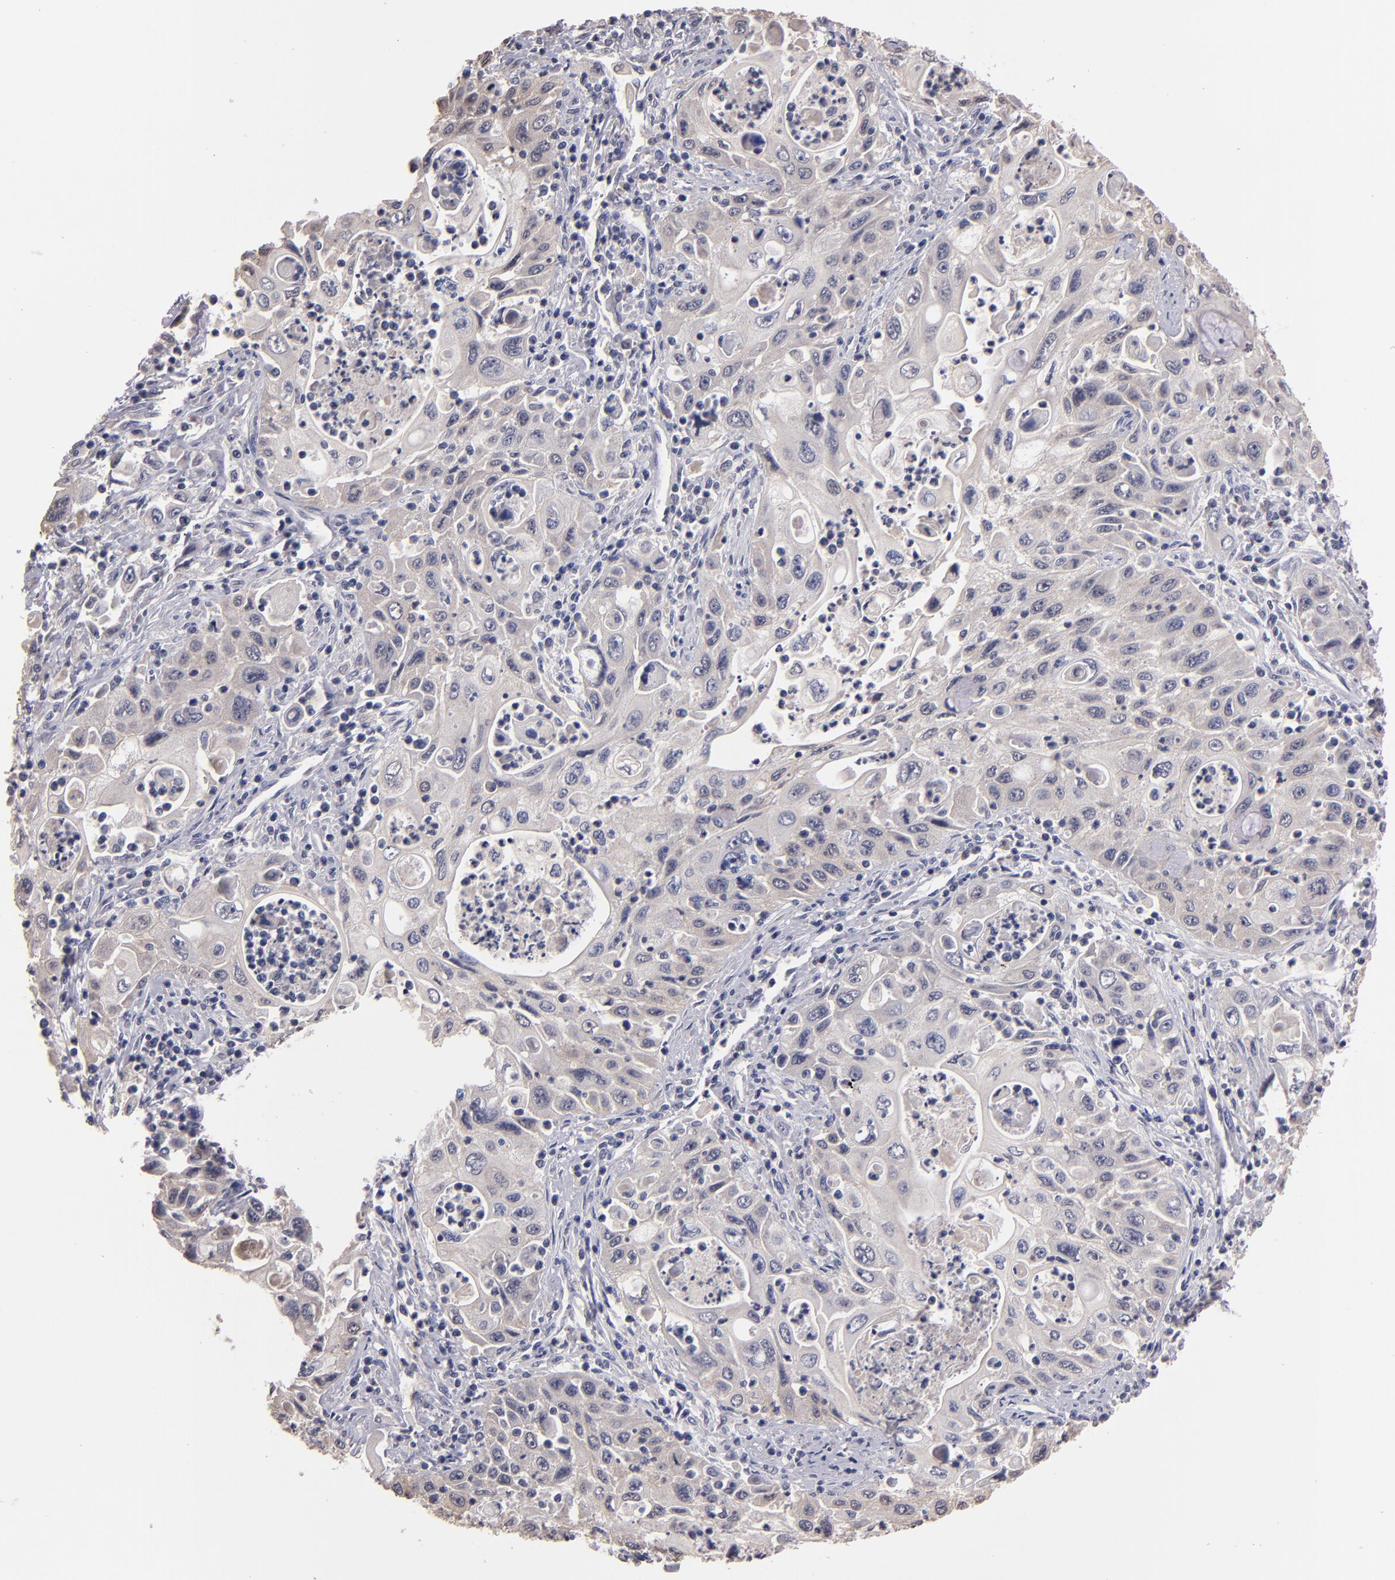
{"staining": {"intensity": "weak", "quantity": "<25%", "location": "cytoplasmic/membranous"}, "tissue": "pancreatic cancer", "cell_type": "Tumor cells", "image_type": "cancer", "snomed": [{"axis": "morphology", "description": "Adenocarcinoma, NOS"}, {"axis": "topography", "description": "Pancreas"}], "caption": "The histopathology image shows no staining of tumor cells in adenocarcinoma (pancreatic).", "gene": "S100A1", "patient": {"sex": "male", "age": 70}}